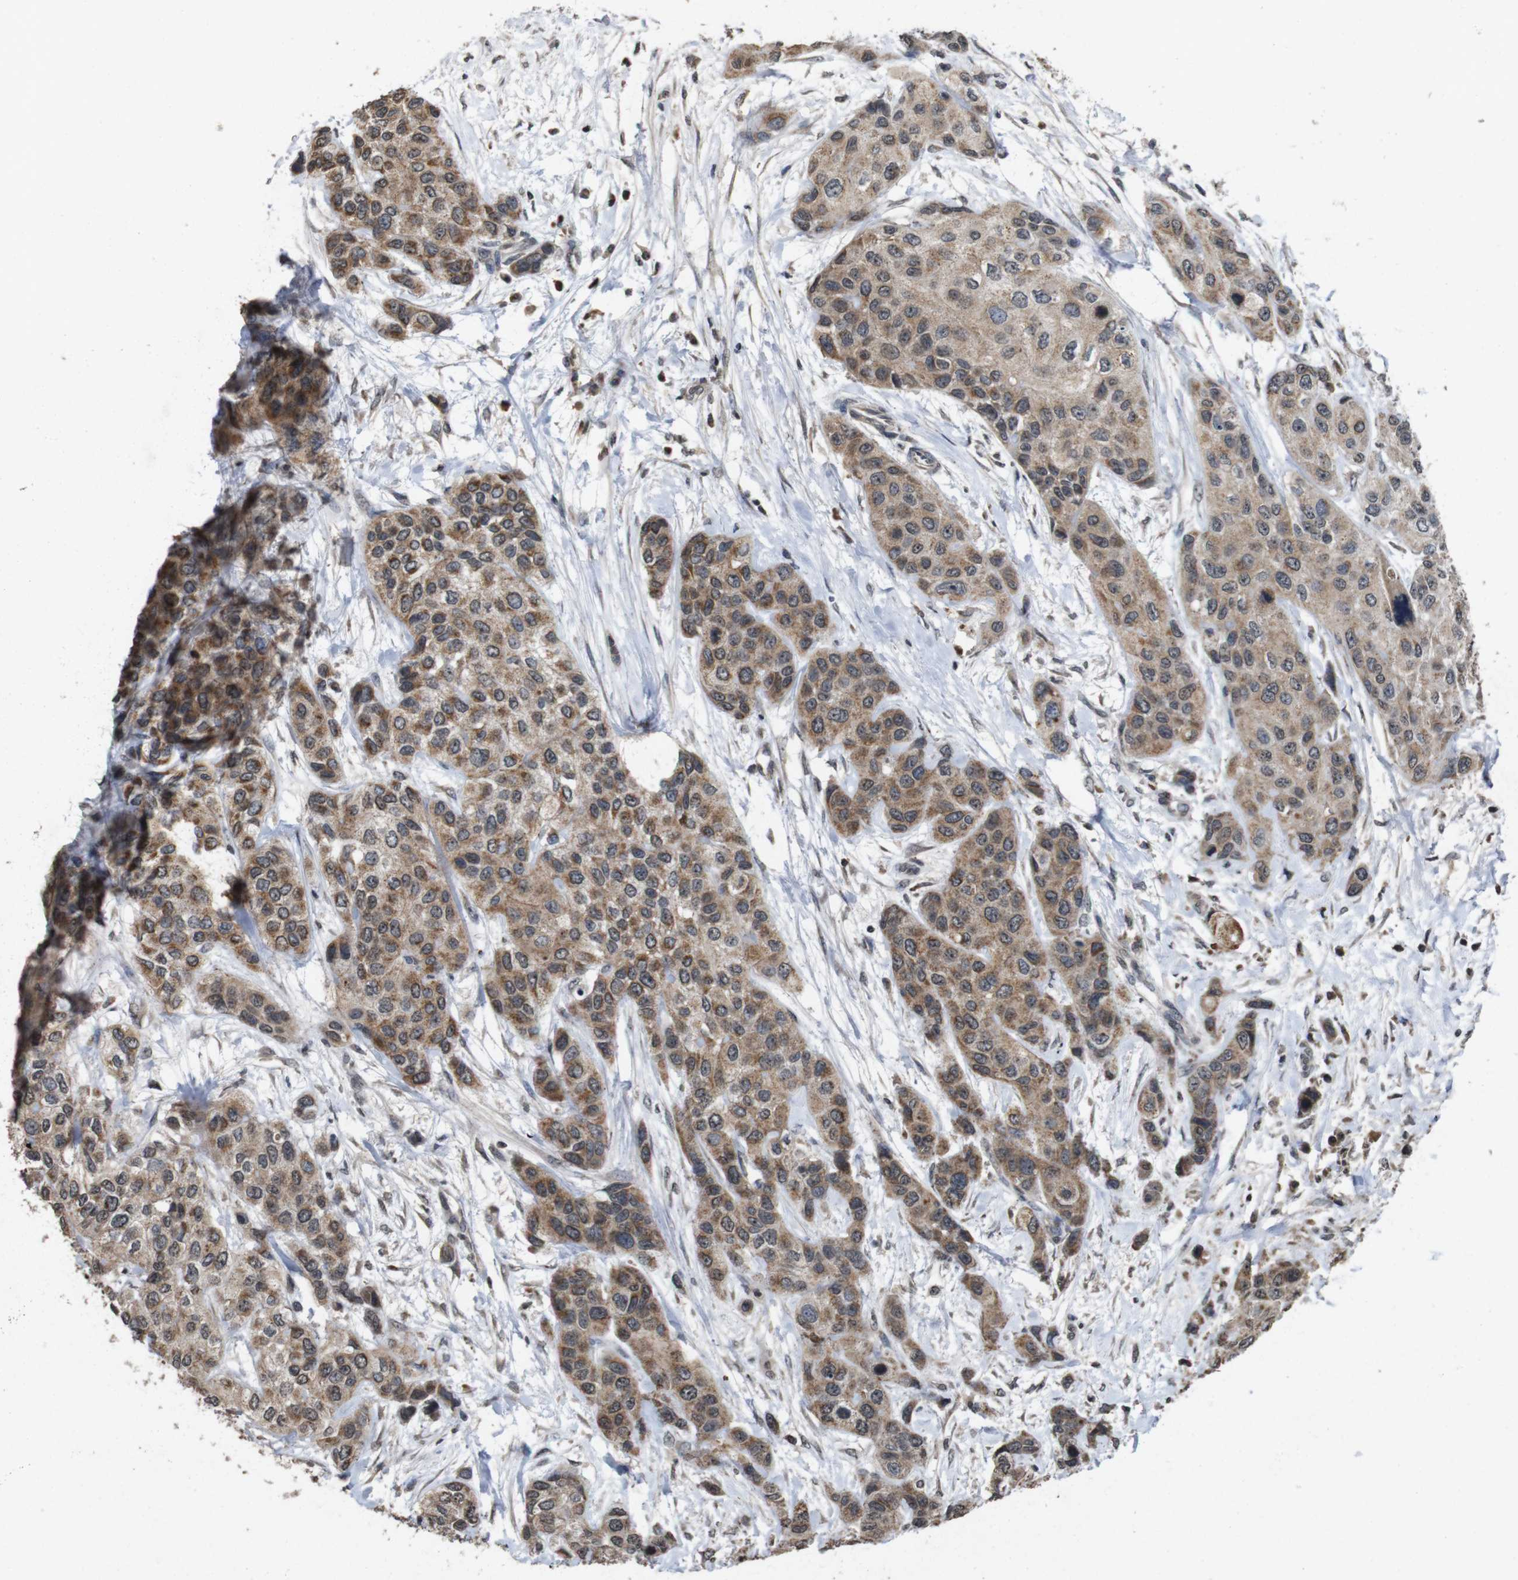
{"staining": {"intensity": "moderate", "quantity": ">75%", "location": "cytoplasmic/membranous,nuclear"}, "tissue": "urothelial cancer", "cell_type": "Tumor cells", "image_type": "cancer", "snomed": [{"axis": "morphology", "description": "Urothelial carcinoma, High grade"}, {"axis": "topography", "description": "Urinary bladder"}], "caption": "Protein expression analysis of human urothelial cancer reveals moderate cytoplasmic/membranous and nuclear expression in approximately >75% of tumor cells. The protein is shown in brown color, while the nuclei are stained blue.", "gene": "SORL1", "patient": {"sex": "female", "age": 56}}